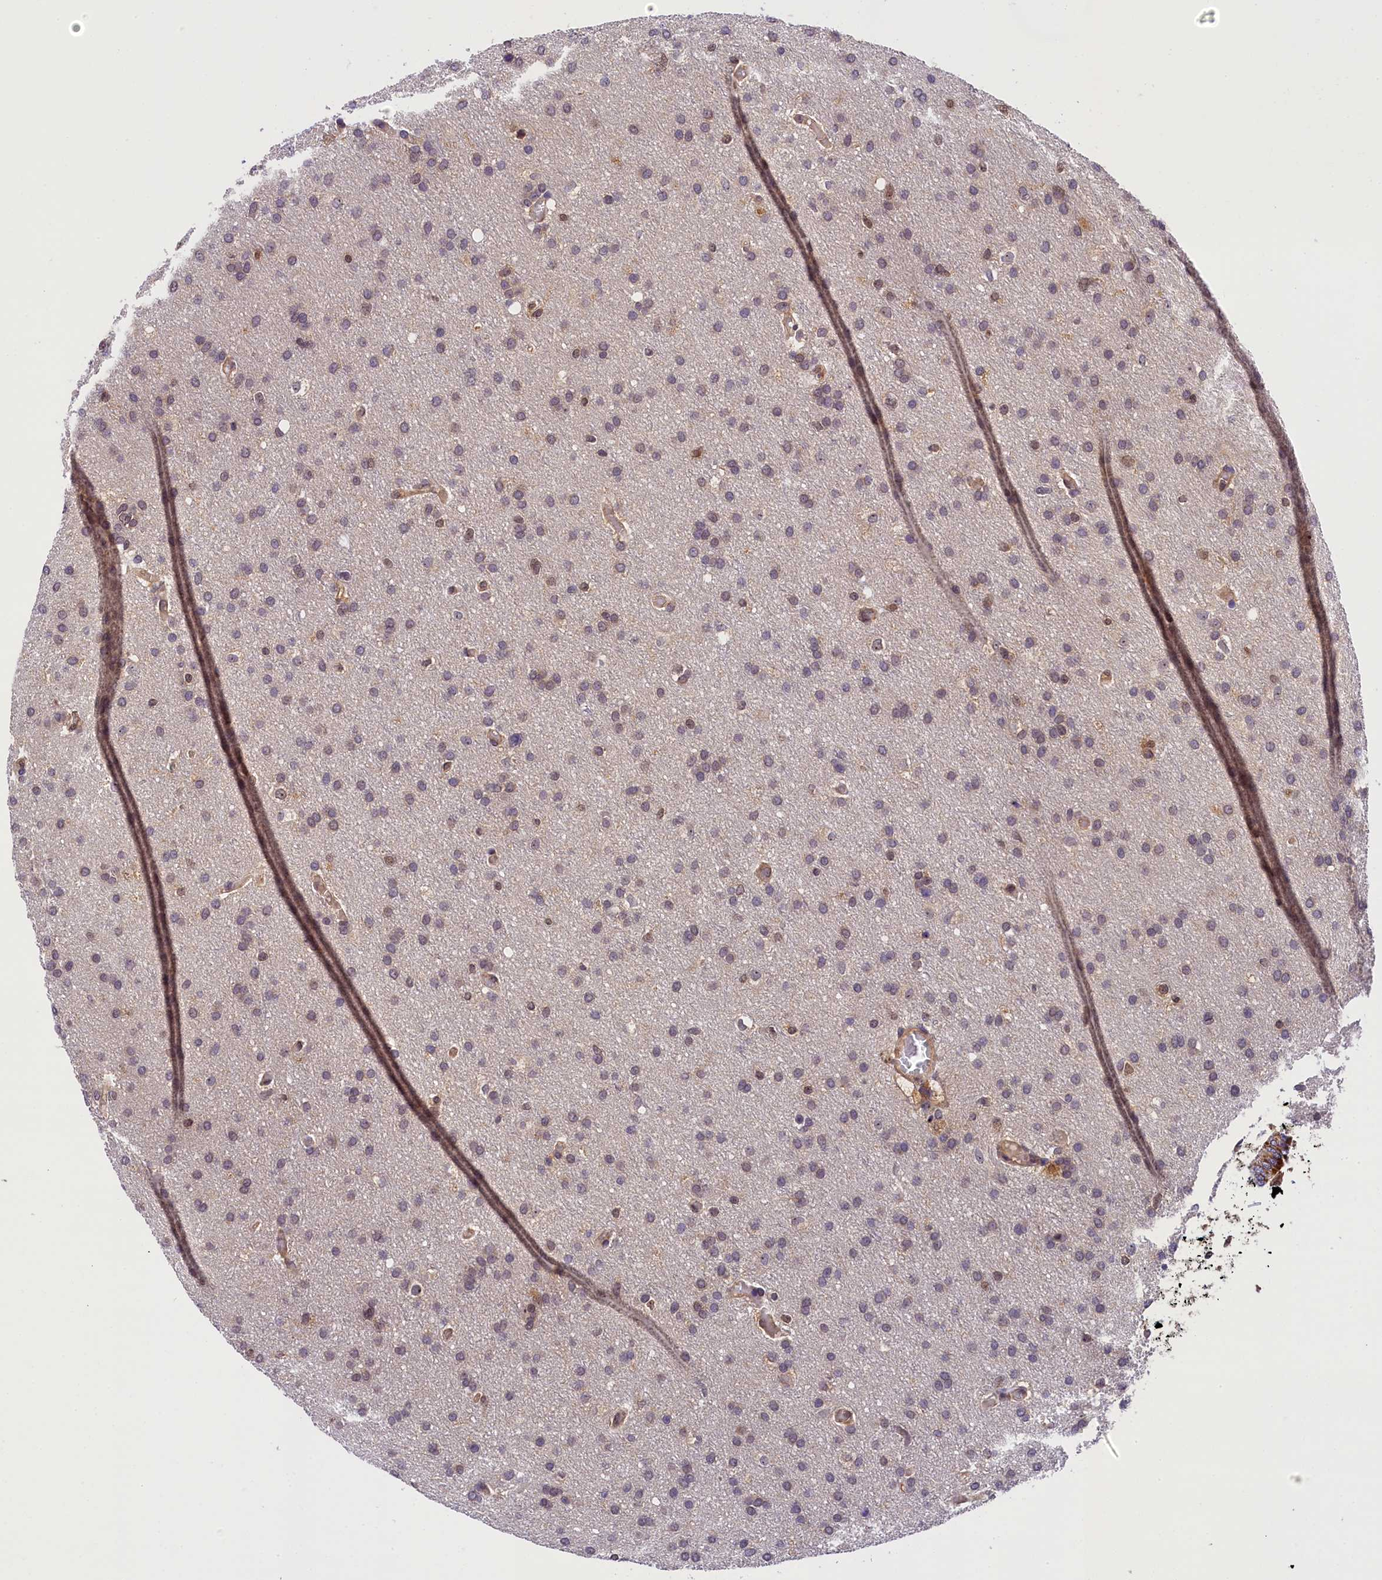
{"staining": {"intensity": "weak", "quantity": "25%-75%", "location": "nuclear"}, "tissue": "glioma", "cell_type": "Tumor cells", "image_type": "cancer", "snomed": [{"axis": "morphology", "description": "Glioma, malignant, High grade"}, {"axis": "topography", "description": "Cerebral cortex"}], "caption": "A micrograph of glioma stained for a protein demonstrates weak nuclear brown staining in tumor cells. (DAB (3,3'-diaminobenzidine) IHC, brown staining for protein, blue staining for nuclei).", "gene": "EIF6", "patient": {"sex": "female", "age": 36}}